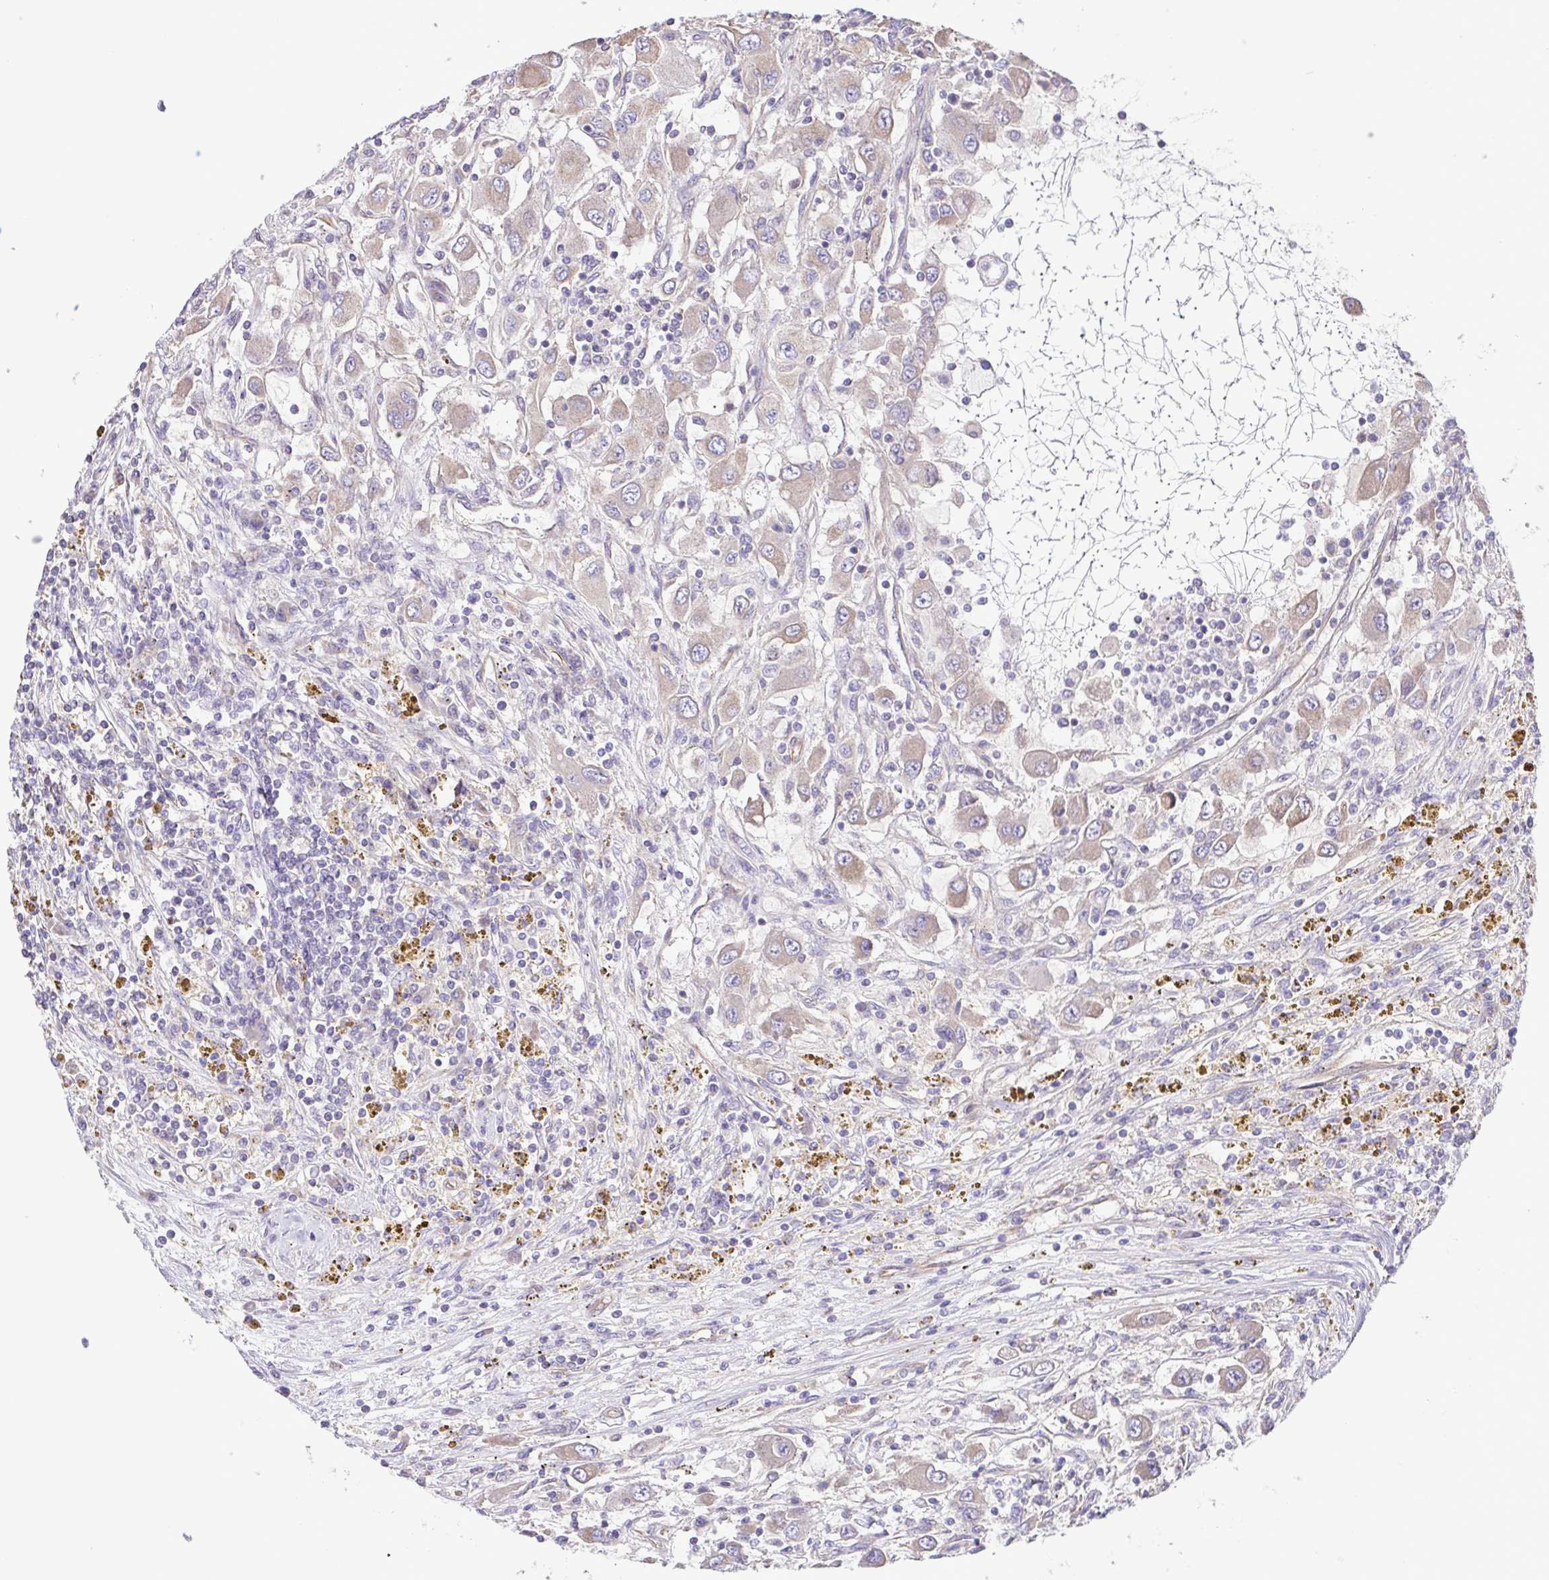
{"staining": {"intensity": "weak", "quantity": "25%-75%", "location": "cytoplasmic/membranous"}, "tissue": "renal cancer", "cell_type": "Tumor cells", "image_type": "cancer", "snomed": [{"axis": "morphology", "description": "Adenocarcinoma, NOS"}, {"axis": "topography", "description": "Kidney"}], "caption": "Protein staining exhibits weak cytoplasmic/membranous expression in about 25%-75% of tumor cells in renal cancer (adenocarcinoma).", "gene": "FLT1", "patient": {"sex": "female", "age": 67}}